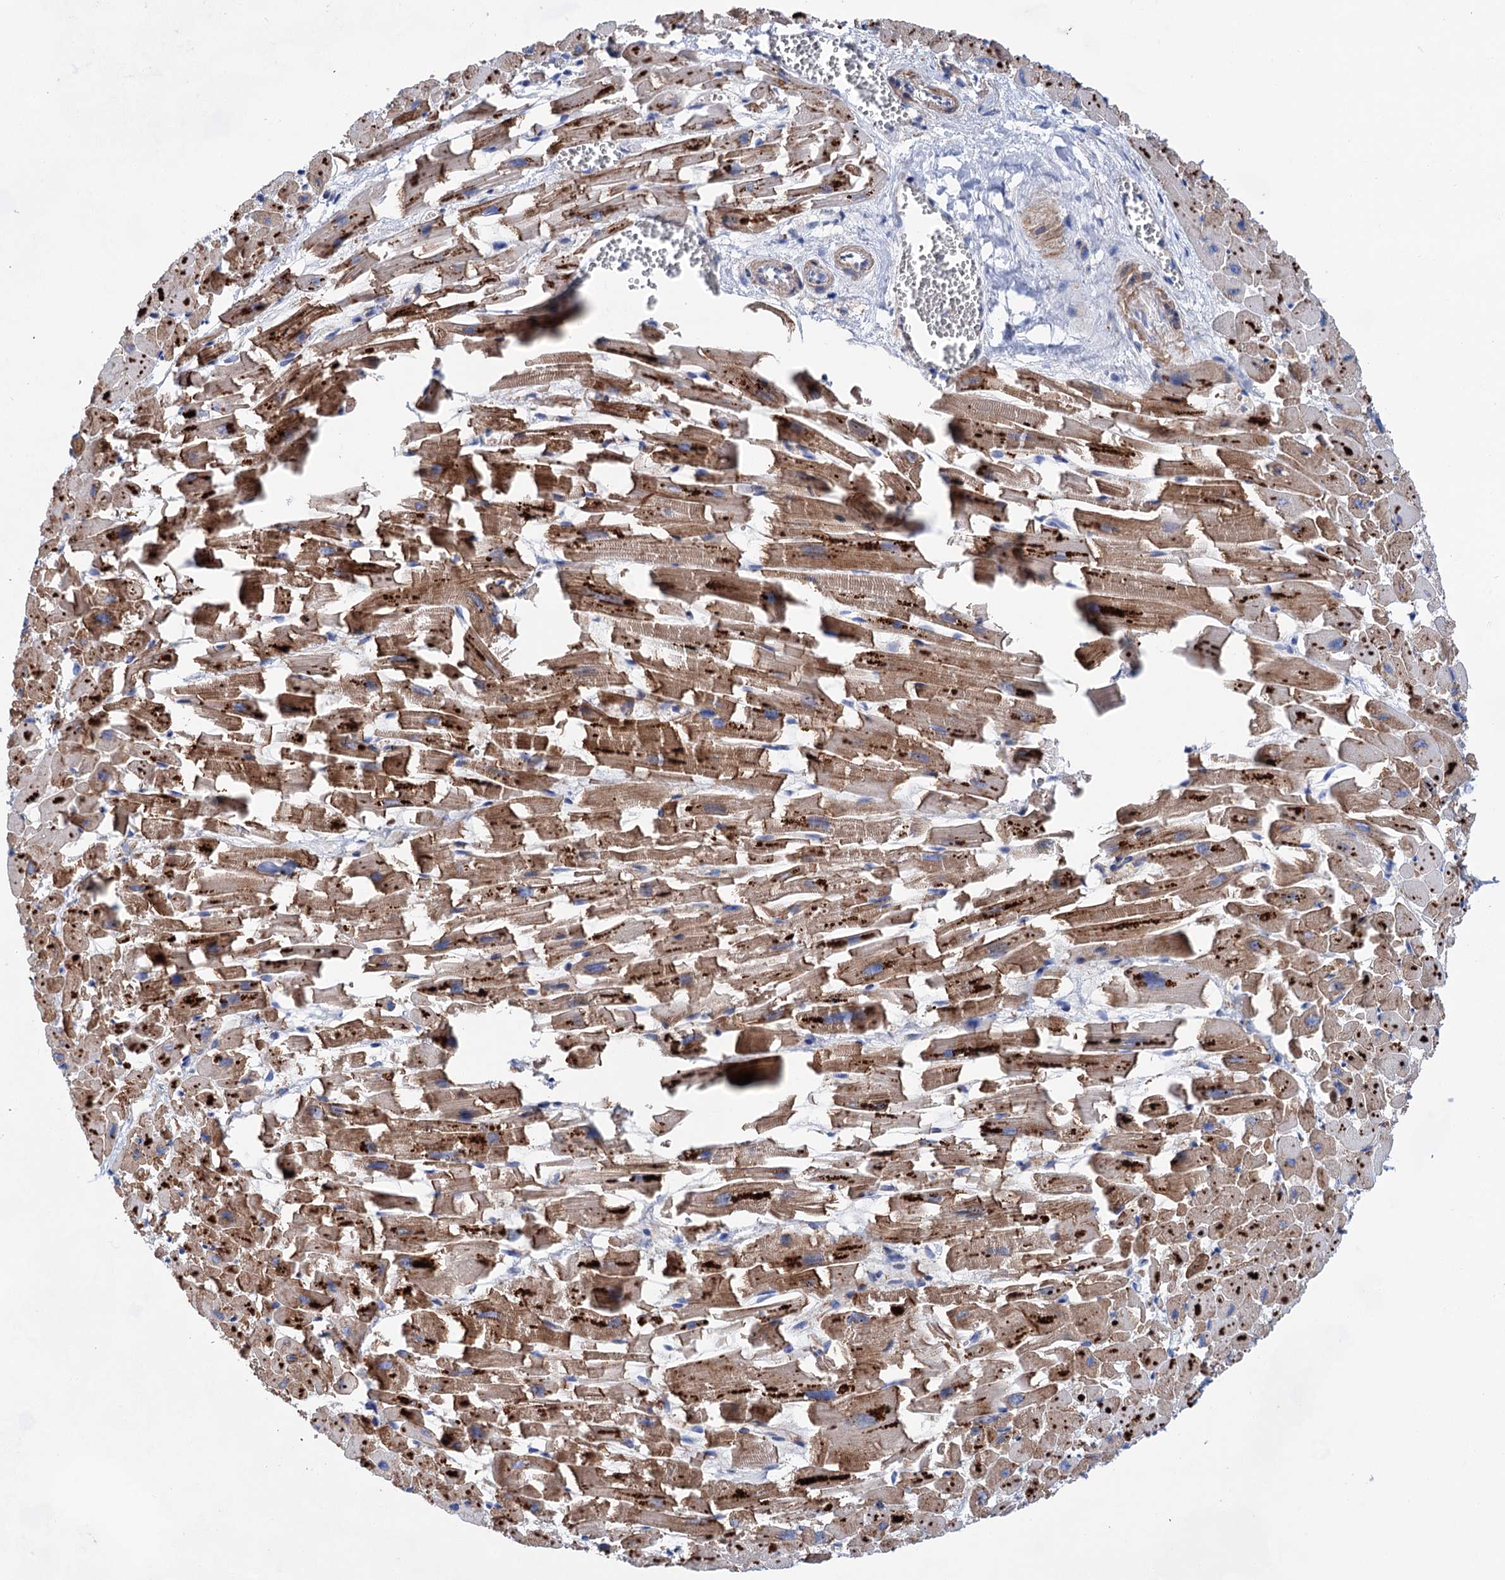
{"staining": {"intensity": "strong", "quantity": "25%-75%", "location": "cytoplasmic/membranous"}, "tissue": "heart muscle", "cell_type": "Cardiomyocytes", "image_type": "normal", "snomed": [{"axis": "morphology", "description": "Normal tissue, NOS"}, {"axis": "topography", "description": "Heart"}], "caption": "Approximately 25%-75% of cardiomyocytes in benign human heart muscle reveal strong cytoplasmic/membranous protein positivity as visualized by brown immunohistochemical staining.", "gene": "GPR155", "patient": {"sex": "female", "age": 64}}